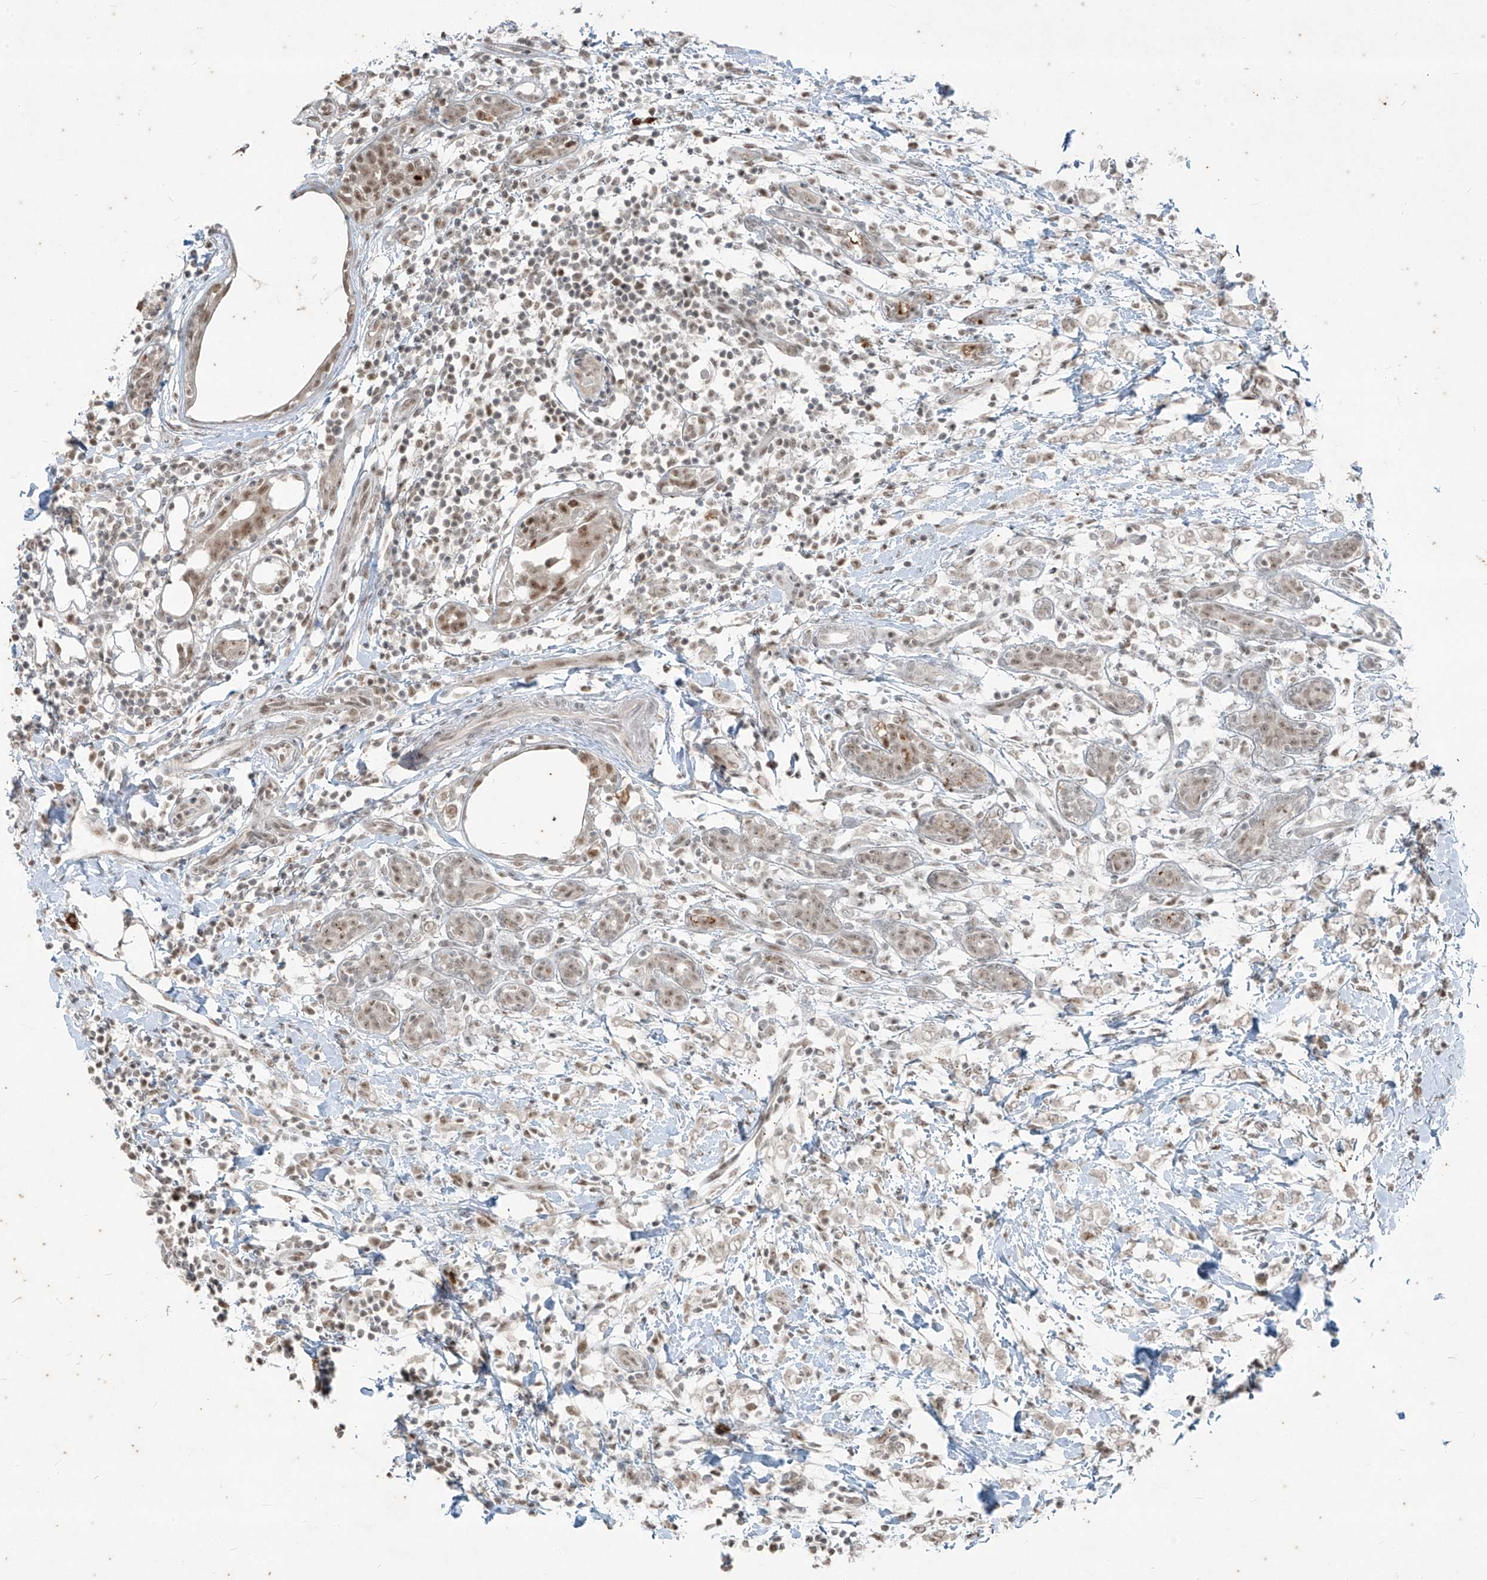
{"staining": {"intensity": "weak", "quantity": "25%-75%", "location": "nuclear"}, "tissue": "breast cancer", "cell_type": "Tumor cells", "image_type": "cancer", "snomed": [{"axis": "morphology", "description": "Normal tissue, NOS"}, {"axis": "morphology", "description": "Lobular carcinoma"}, {"axis": "topography", "description": "Breast"}], "caption": "Tumor cells show low levels of weak nuclear positivity in about 25%-75% of cells in breast cancer.", "gene": "ZNF354B", "patient": {"sex": "female", "age": 47}}